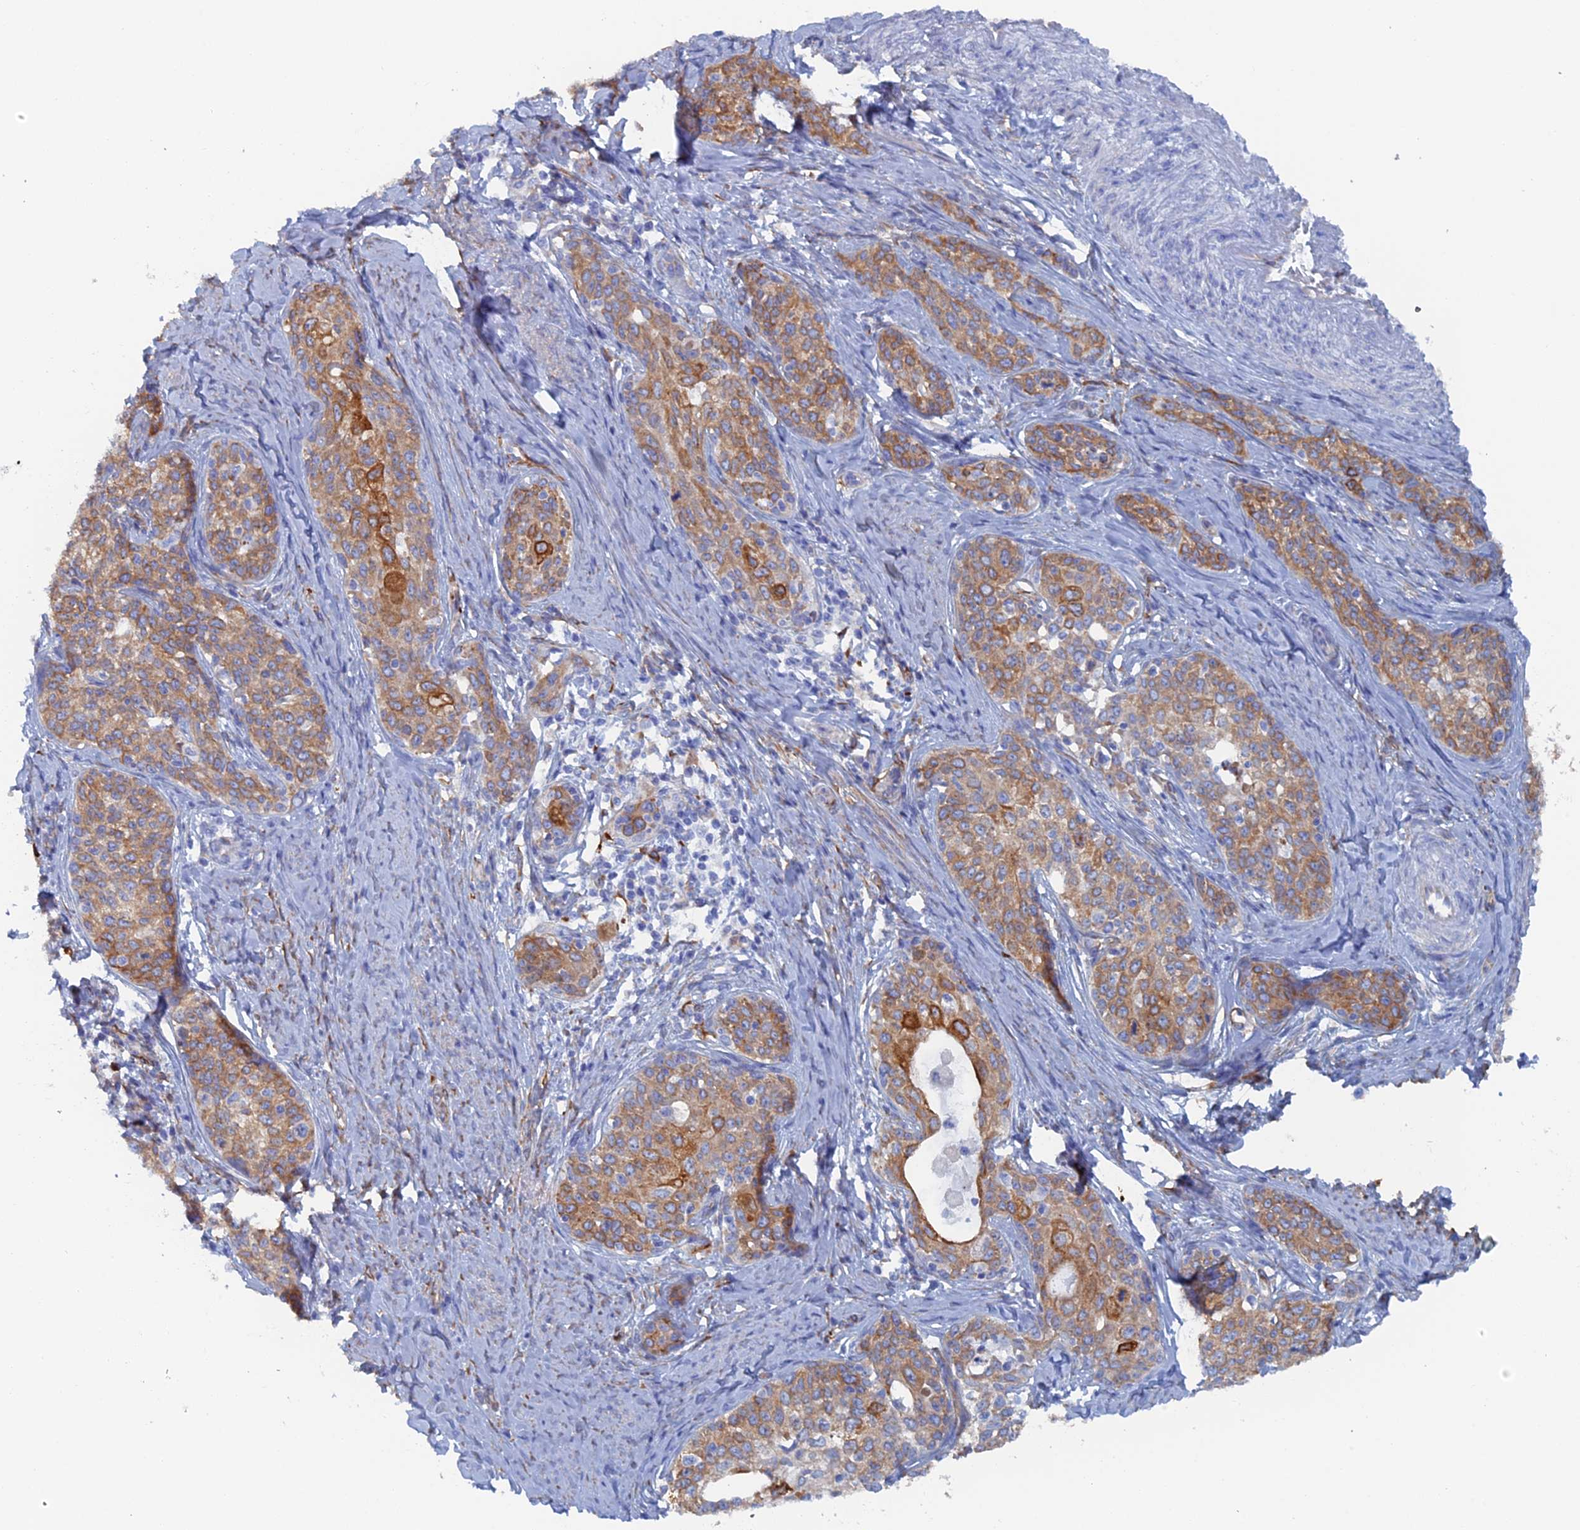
{"staining": {"intensity": "moderate", "quantity": ">75%", "location": "cytoplasmic/membranous"}, "tissue": "cervical cancer", "cell_type": "Tumor cells", "image_type": "cancer", "snomed": [{"axis": "morphology", "description": "Squamous cell carcinoma, NOS"}, {"axis": "morphology", "description": "Adenocarcinoma, NOS"}, {"axis": "topography", "description": "Cervix"}], "caption": "There is medium levels of moderate cytoplasmic/membranous positivity in tumor cells of adenocarcinoma (cervical), as demonstrated by immunohistochemical staining (brown color).", "gene": "COG7", "patient": {"sex": "female", "age": 52}}